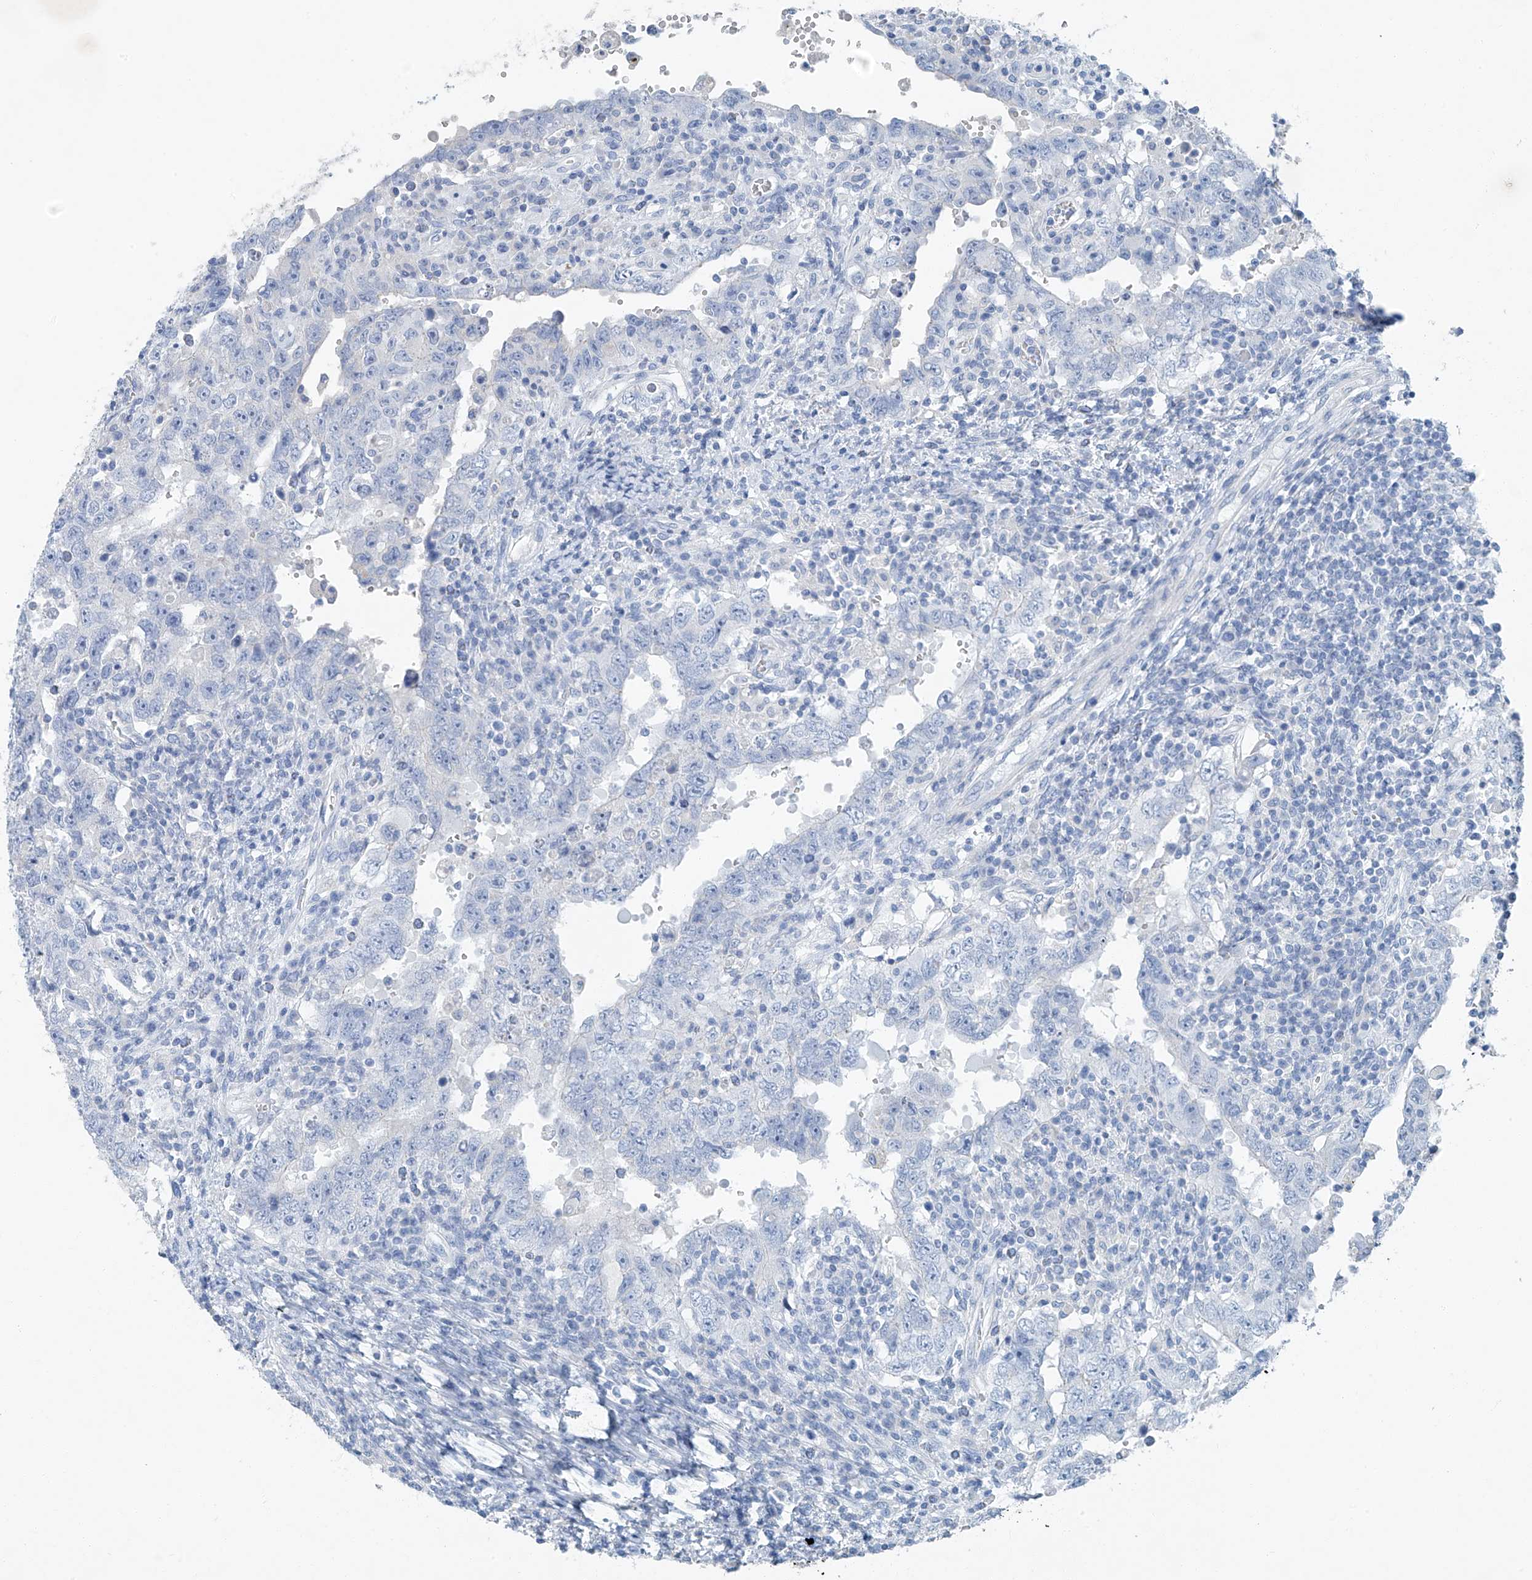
{"staining": {"intensity": "negative", "quantity": "none", "location": "none"}, "tissue": "testis cancer", "cell_type": "Tumor cells", "image_type": "cancer", "snomed": [{"axis": "morphology", "description": "Carcinoma, Embryonal, NOS"}, {"axis": "topography", "description": "Testis"}], "caption": "Tumor cells are negative for protein expression in human embryonal carcinoma (testis).", "gene": "C1orf87", "patient": {"sex": "male", "age": 26}}